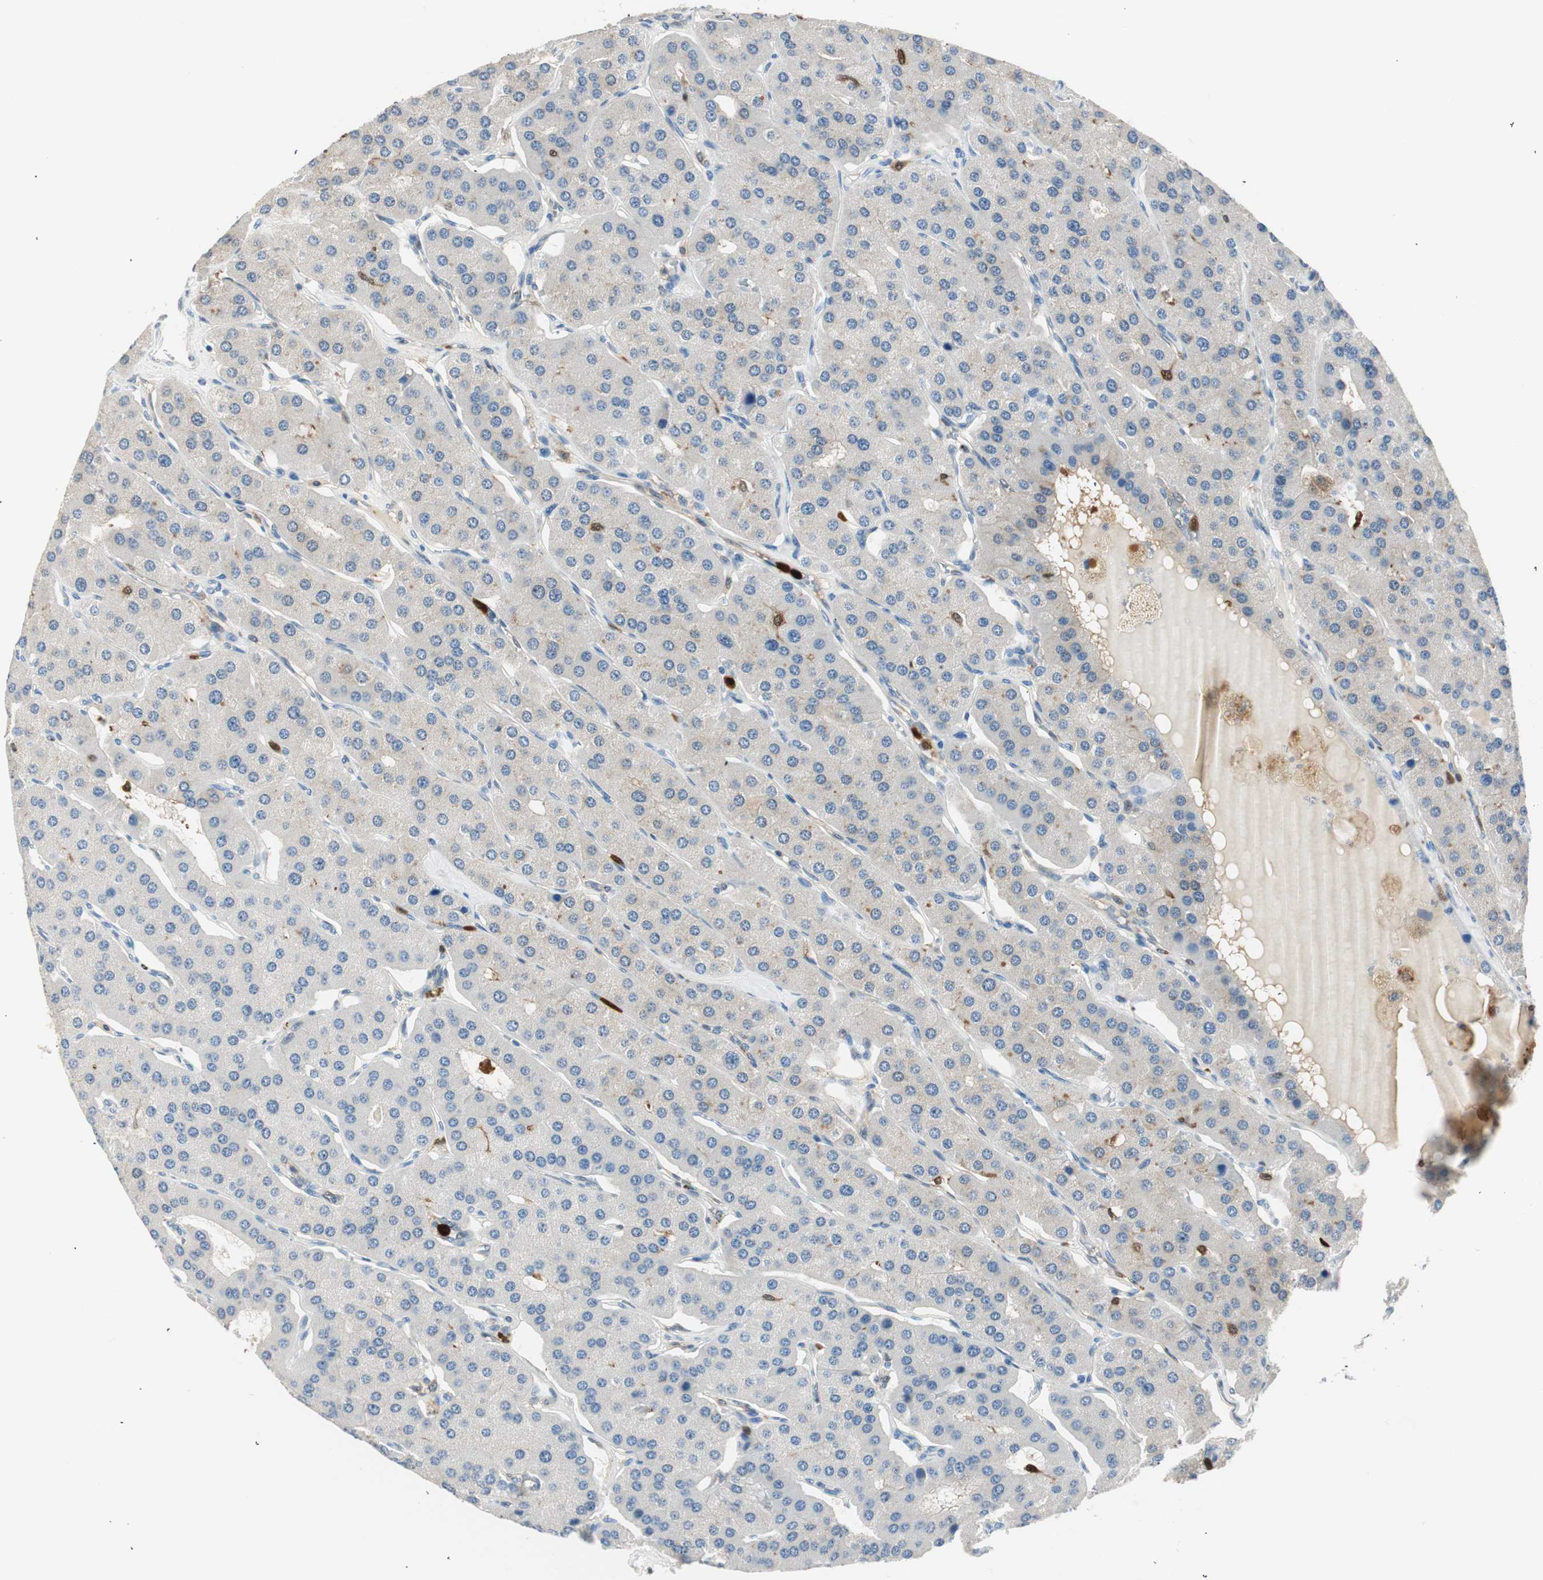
{"staining": {"intensity": "weak", "quantity": "<25%", "location": "cytoplasmic/membranous"}, "tissue": "parathyroid gland", "cell_type": "Glandular cells", "image_type": "normal", "snomed": [{"axis": "morphology", "description": "Normal tissue, NOS"}, {"axis": "morphology", "description": "Adenoma, NOS"}, {"axis": "topography", "description": "Parathyroid gland"}], "caption": "Glandular cells are negative for protein expression in benign human parathyroid gland. (Immunohistochemistry, brightfield microscopy, high magnification).", "gene": "COTL1", "patient": {"sex": "female", "age": 86}}